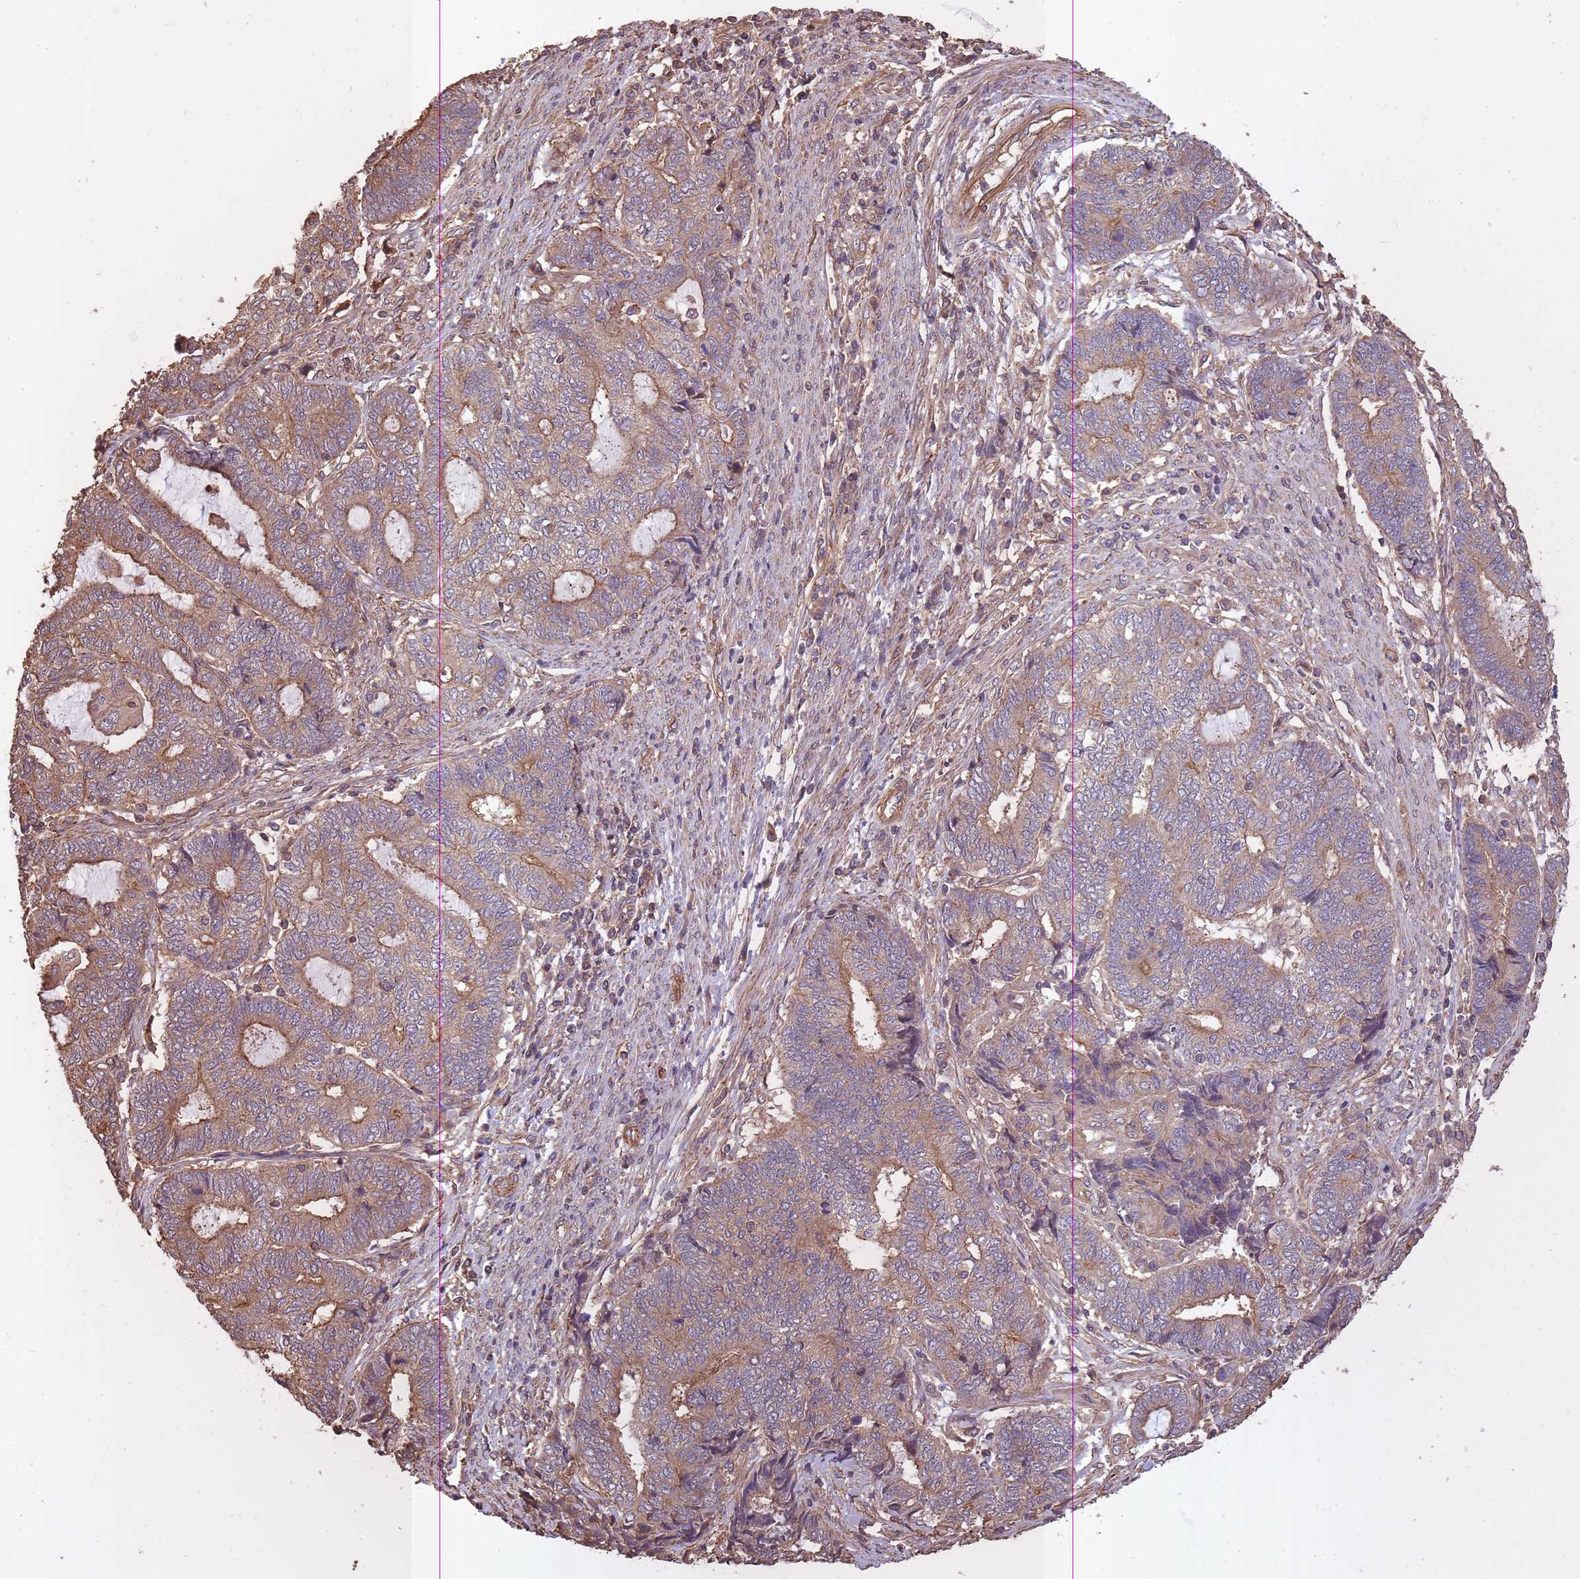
{"staining": {"intensity": "moderate", "quantity": ">75%", "location": "cytoplasmic/membranous"}, "tissue": "endometrial cancer", "cell_type": "Tumor cells", "image_type": "cancer", "snomed": [{"axis": "morphology", "description": "Adenocarcinoma, NOS"}, {"axis": "topography", "description": "Uterus"}, {"axis": "topography", "description": "Endometrium"}], "caption": "This is a micrograph of immunohistochemistry (IHC) staining of adenocarcinoma (endometrial), which shows moderate expression in the cytoplasmic/membranous of tumor cells.", "gene": "ARMH3", "patient": {"sex": "female", "age": 70}}